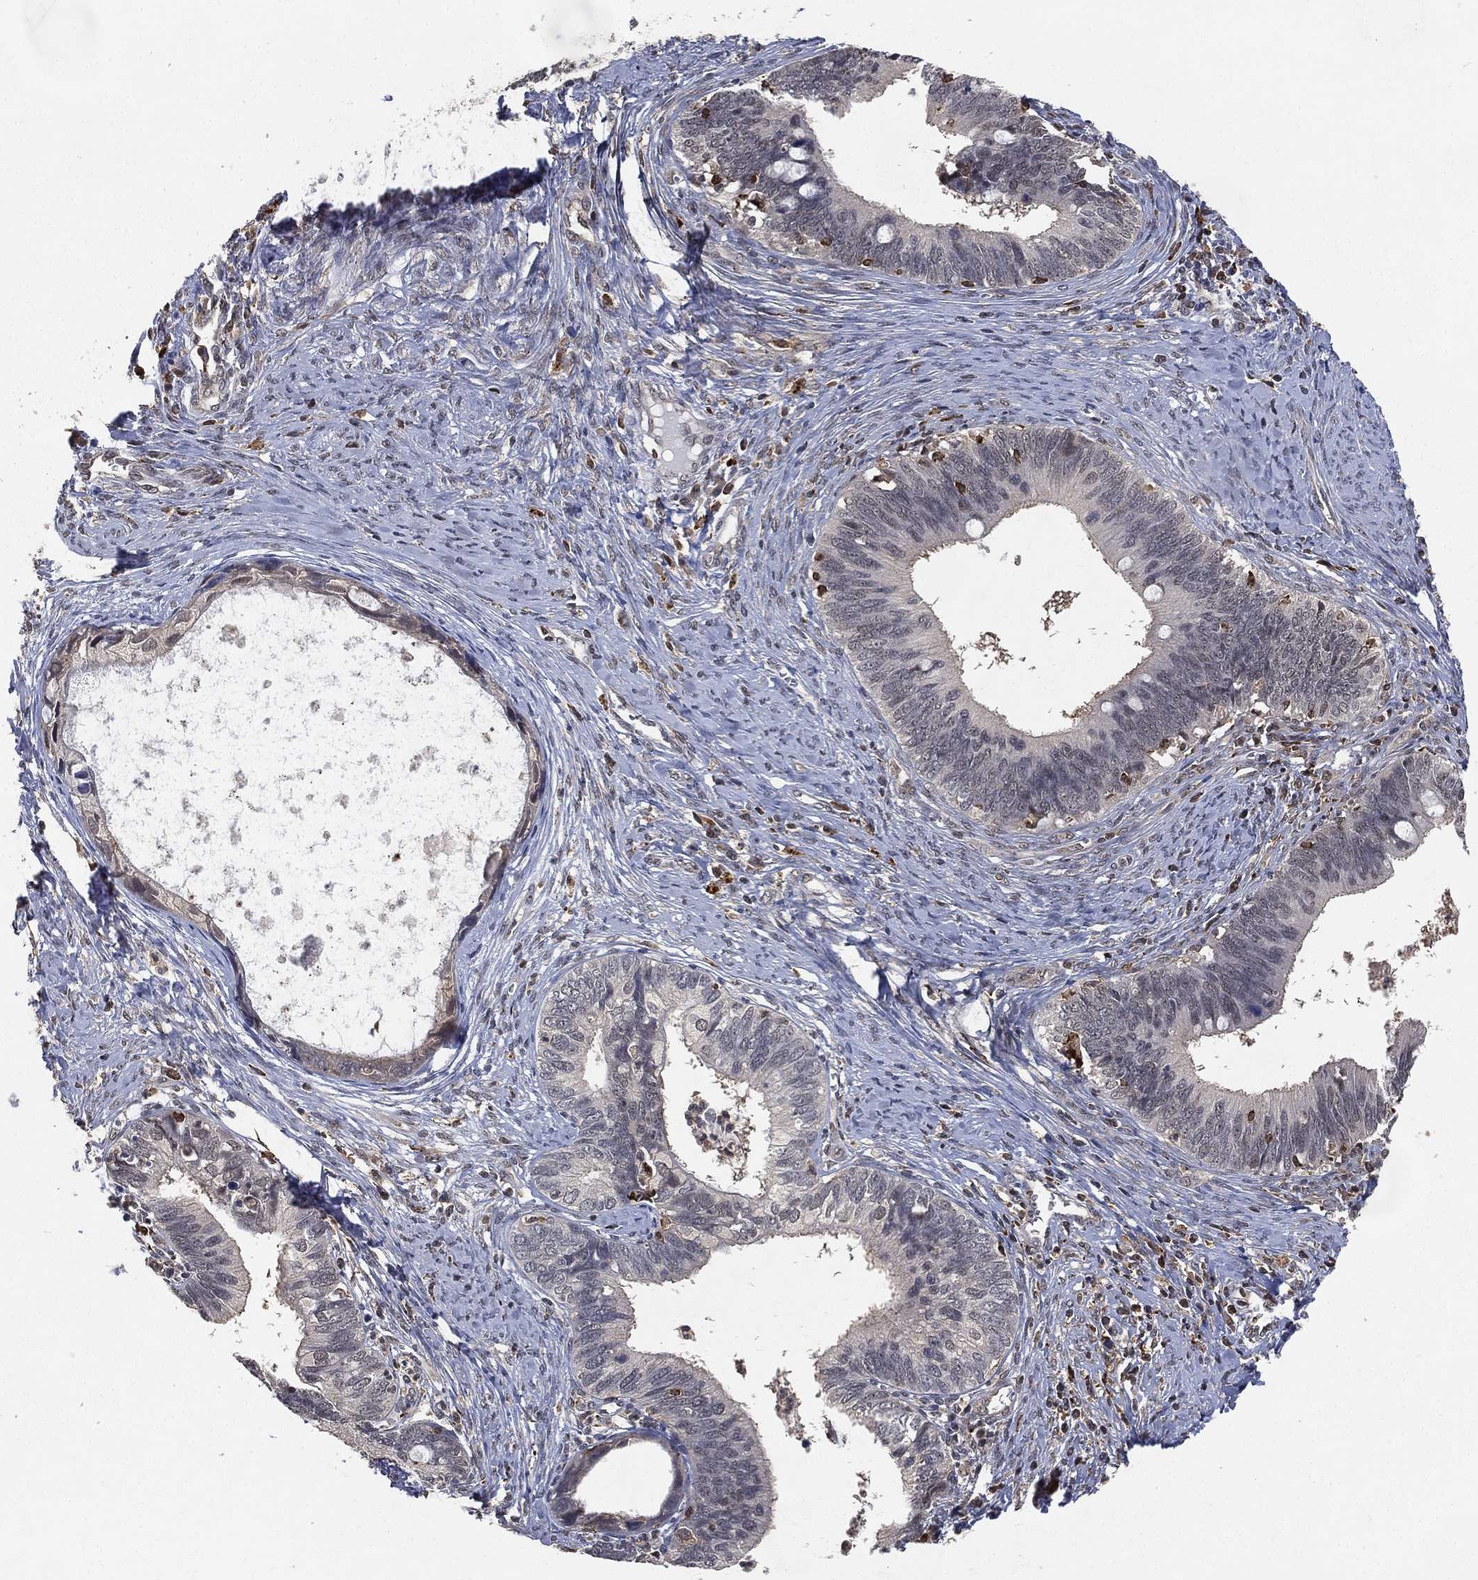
{"staining": {"intensity": "negative", "quantity": "none", "location": "none"}, "tissue": "cervical cancer", "cell_type": "Tumor cells", "image_type": "cancer", "snomed": [{"axis": "morphology", "description": "Adenocarcinoma, NOS"}, {"axis": "topography", "description": "Cervix"}], "caption": "Image shows no protein expression in tumor cells of adenocarcinoma (cervical) tissue.", "gene": "WDR26", "patient": {"sex": "female", "age": 42}}